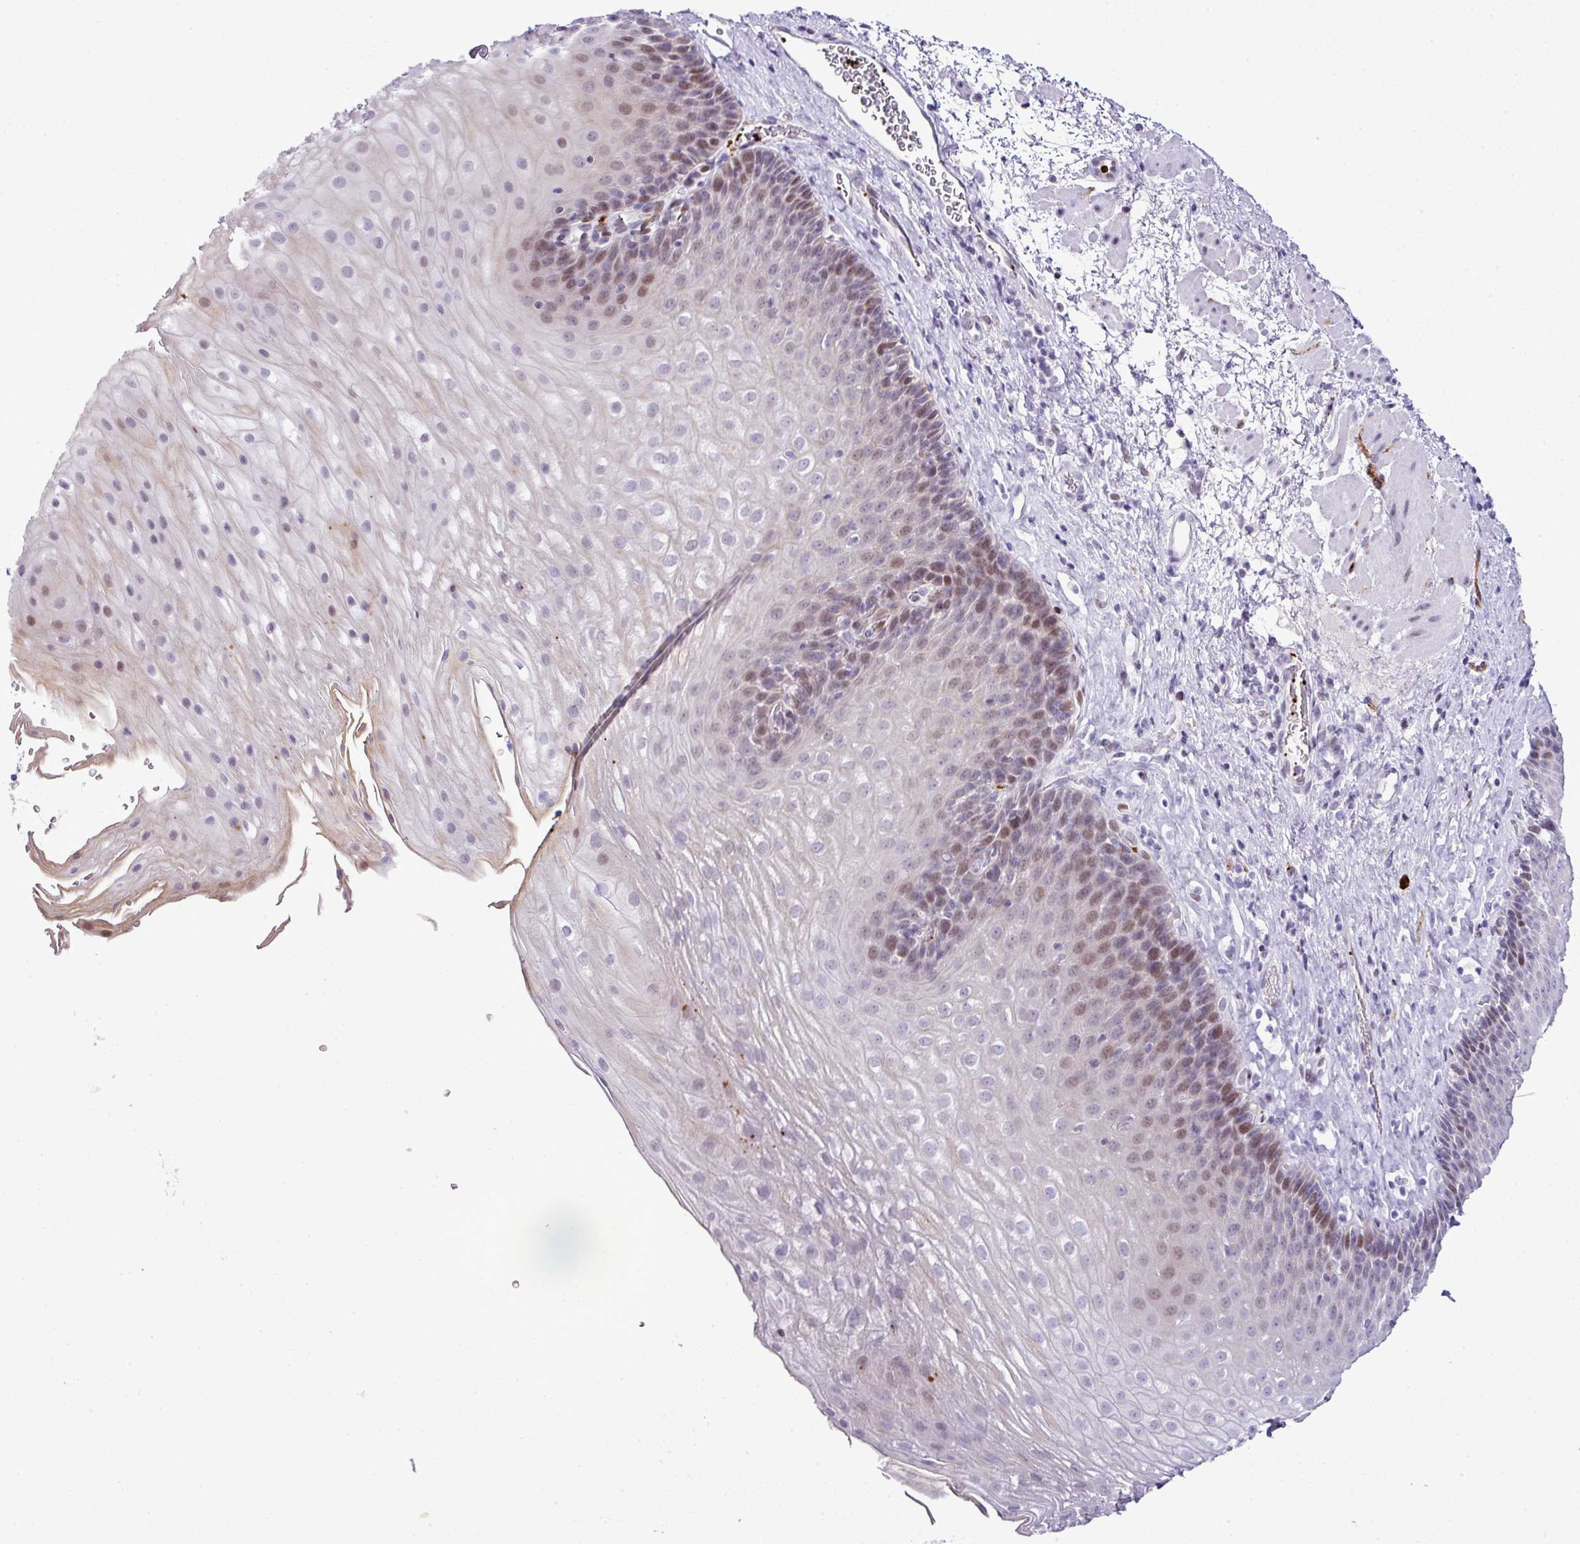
{"staining": {"intensity": "moderate", "quantity": "<25%", "location": "nuclear"}, "tissue": "esophagus", "cell_type": "Squamous epithelial cells", "image_type": "normal", "snomed": [{"axis": "morphology", "description": "Normal tissue, NOS"}, {"axis": "topography", "description": "Esophagus"}], "caption": "A brown stain labels moderate nuclear staining of a protein in squamous epithelial cells of normal esophagus. The staining was performed using DAB (3,3'-diaminobenzidine), with brown indicating positive protein expression. Nuclei are stained blue with hematoxylin.", "gene": "CMTM5", "patient": {"sex": "female", "age": 66}}